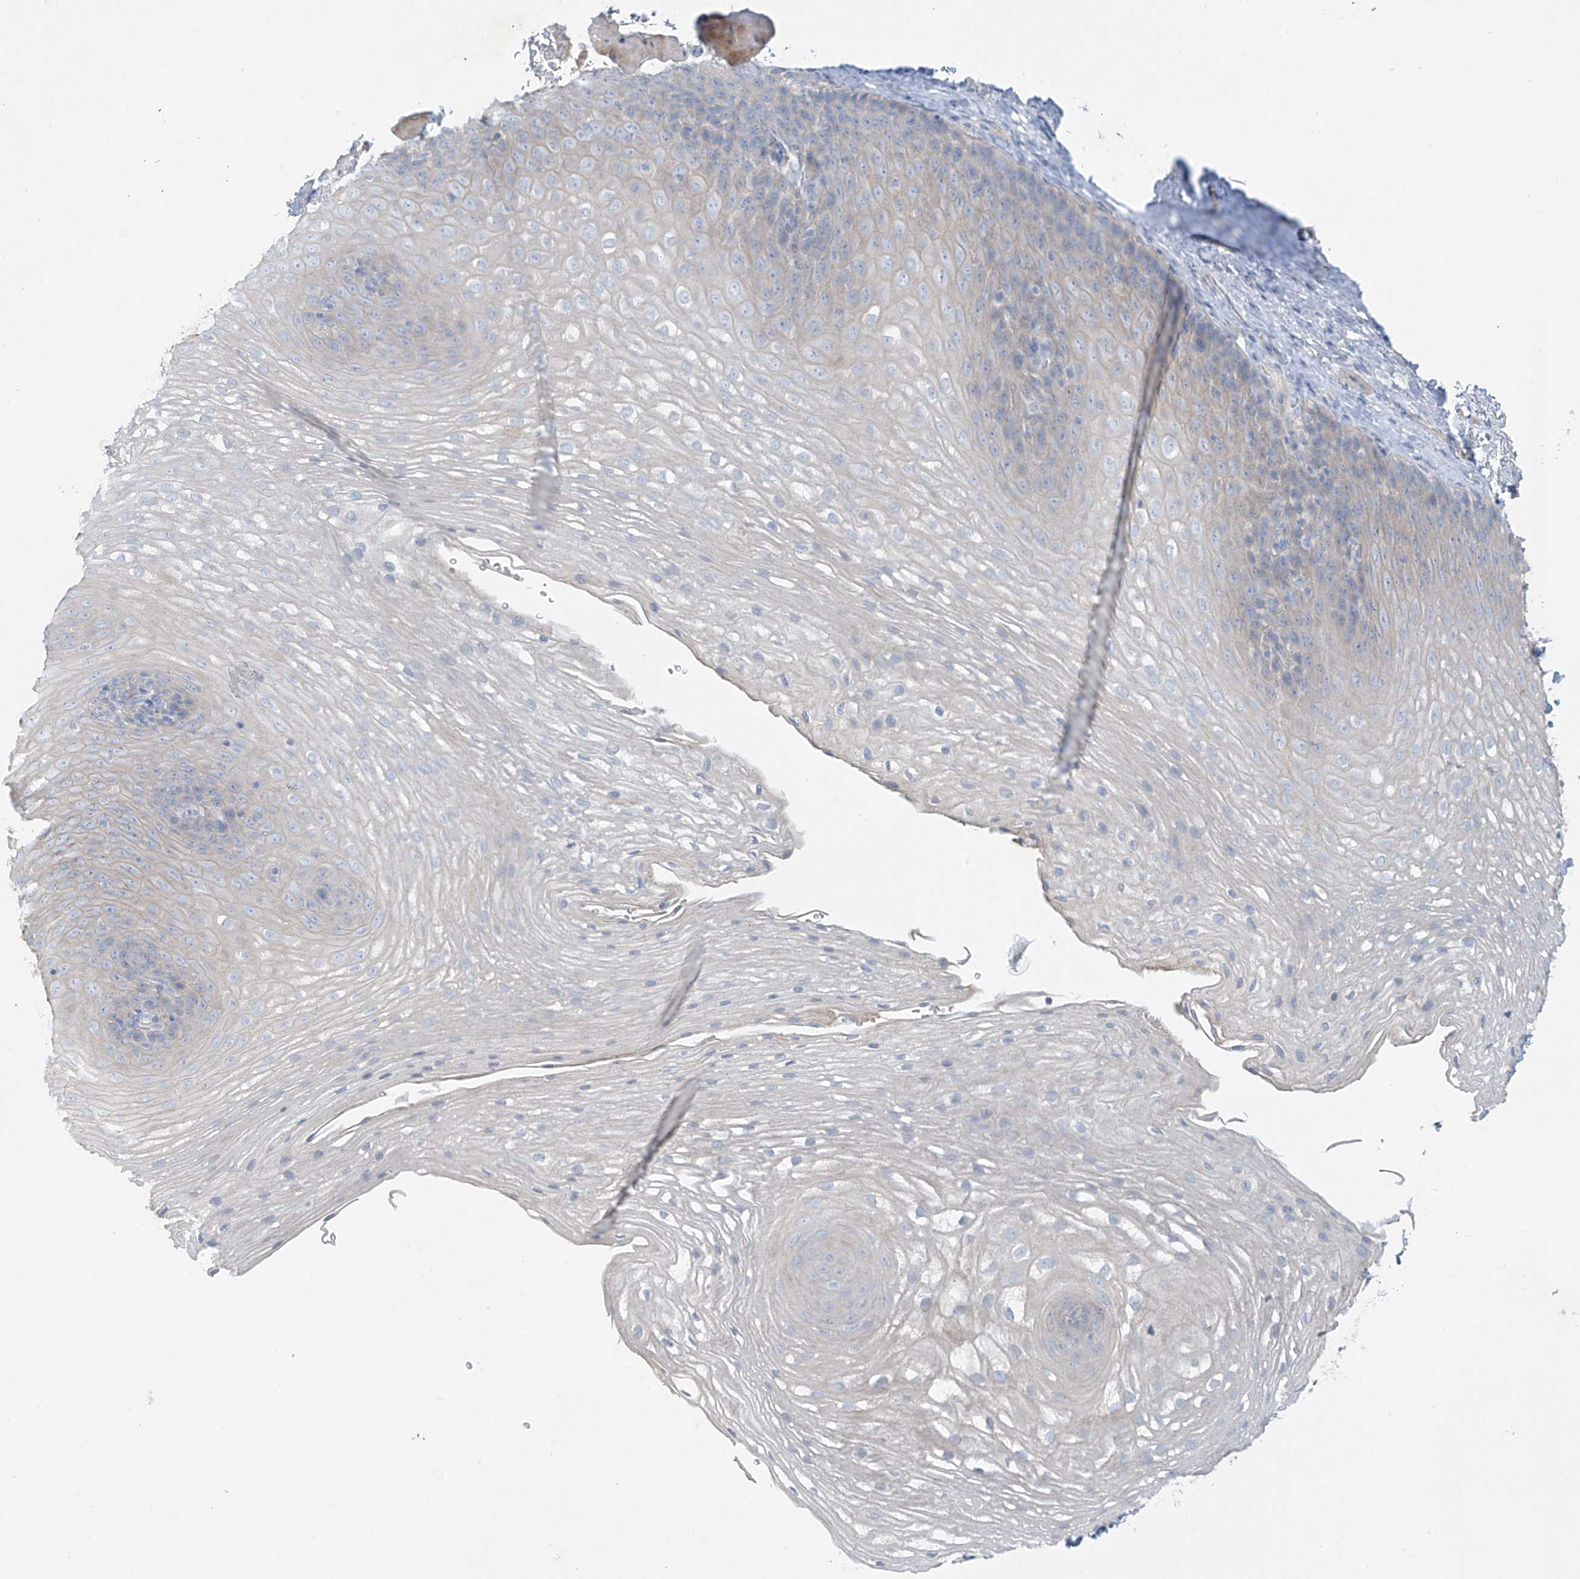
{"staining": {"intensity": "negative", "quantity": "none", "location": "none"}, "tissue": "esophagus", "cell_type": "Squamous epithelial cells", "image_type": "normal", "snomed": [{"axis": "morphology", "description": "Normal tissue, NOS"}, {"axis": "topography", "description": "Esophagus"}], "caption": "The histopathology image exhibits no significant staining in squamous epithelial cells of esophagus. The staining was performed using DAB to visualize the protein expression in brown, while the nuclei were stained in blue with hematoxylin (Magnification: 20x).", "gene": "PRSS12", "patient": {"sex": "female", "age": 66}}